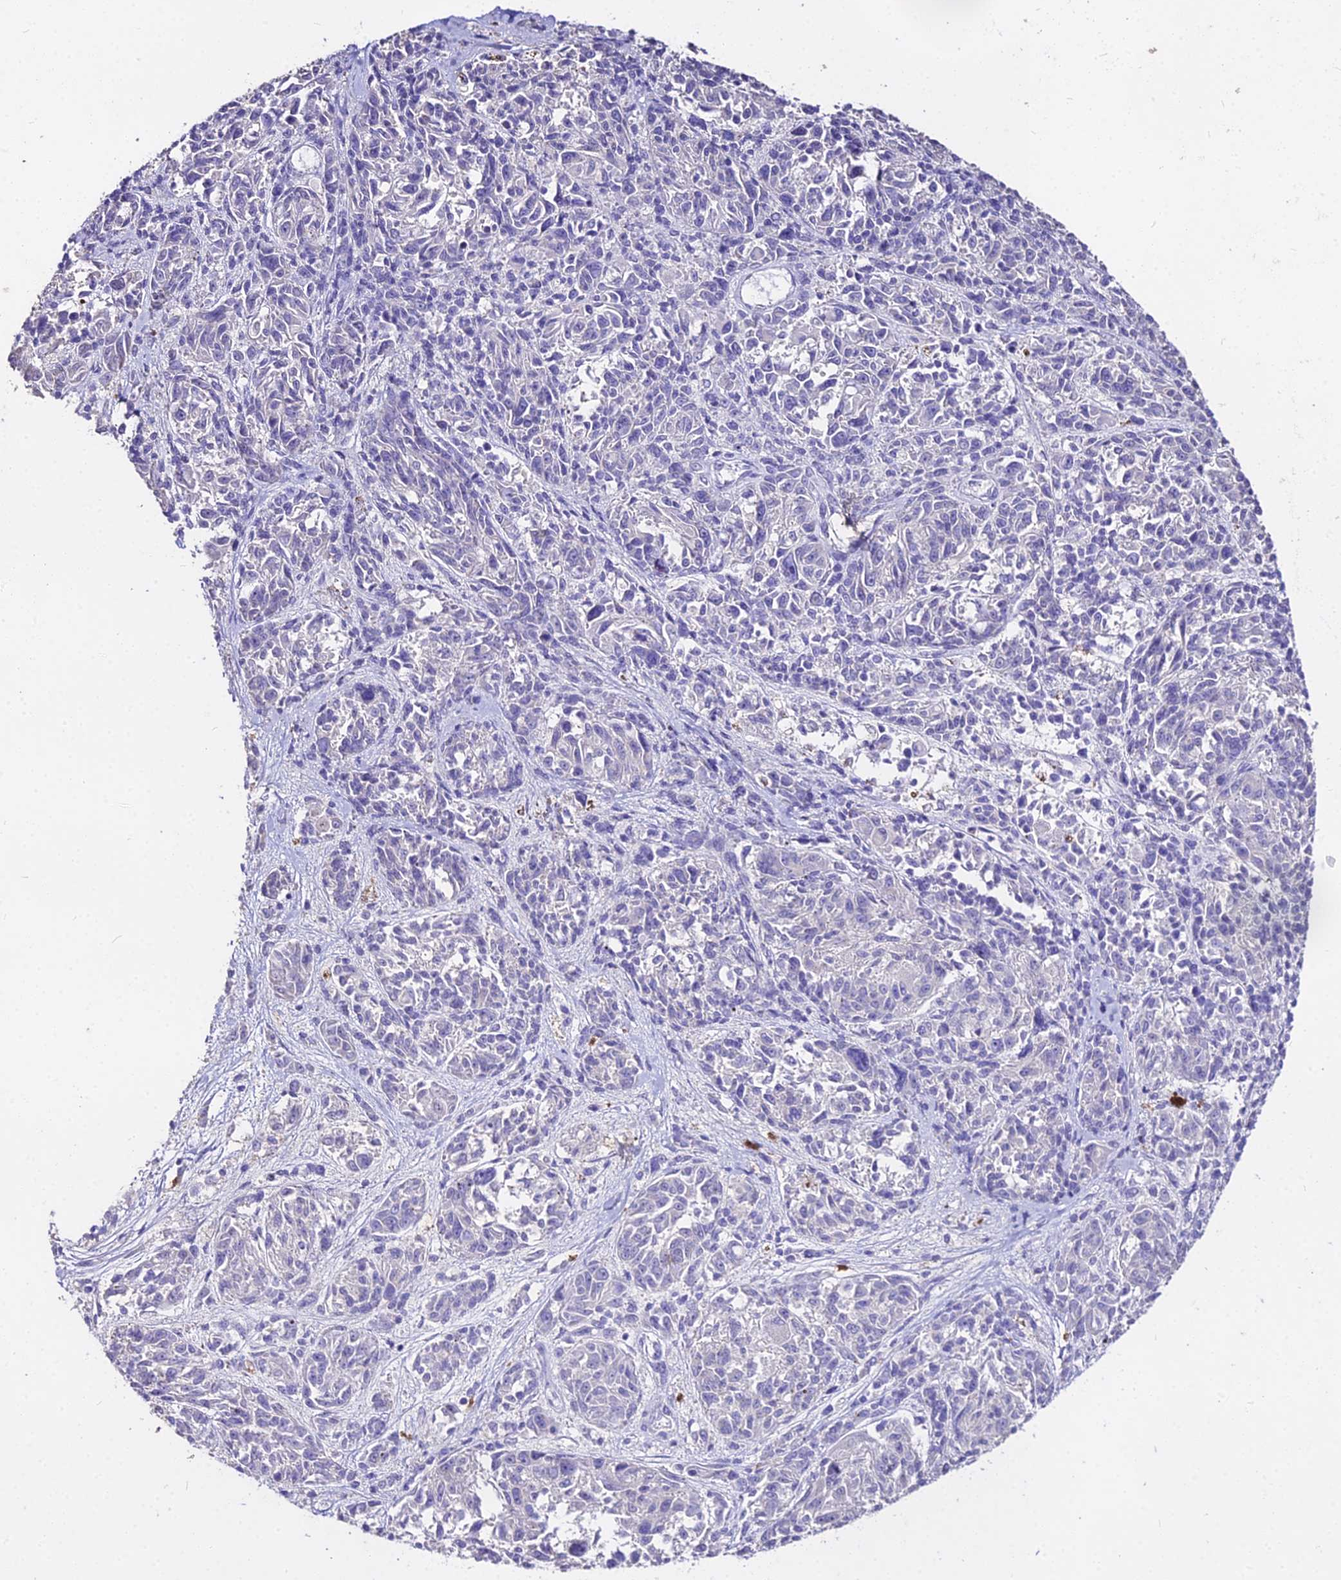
{"staining": {"intensity": "negative", "quantity": "none", "location": "none"}, "tissue": "melanoma", "cell_type": "Tumor cells", "image_type": "cancer", "snomed": [{"axis": "morphology", "description": "Malignant melanoma, NOS"}, {"axis": "topography", "description": "Skin"}], "caption": "Malignant melanoma stained for a protein using immunohistochemistry (IHC) demonstrates no expression tumor cells.", "gene": "GLYAT", "patient": {"sex": "male", "age": 53}}